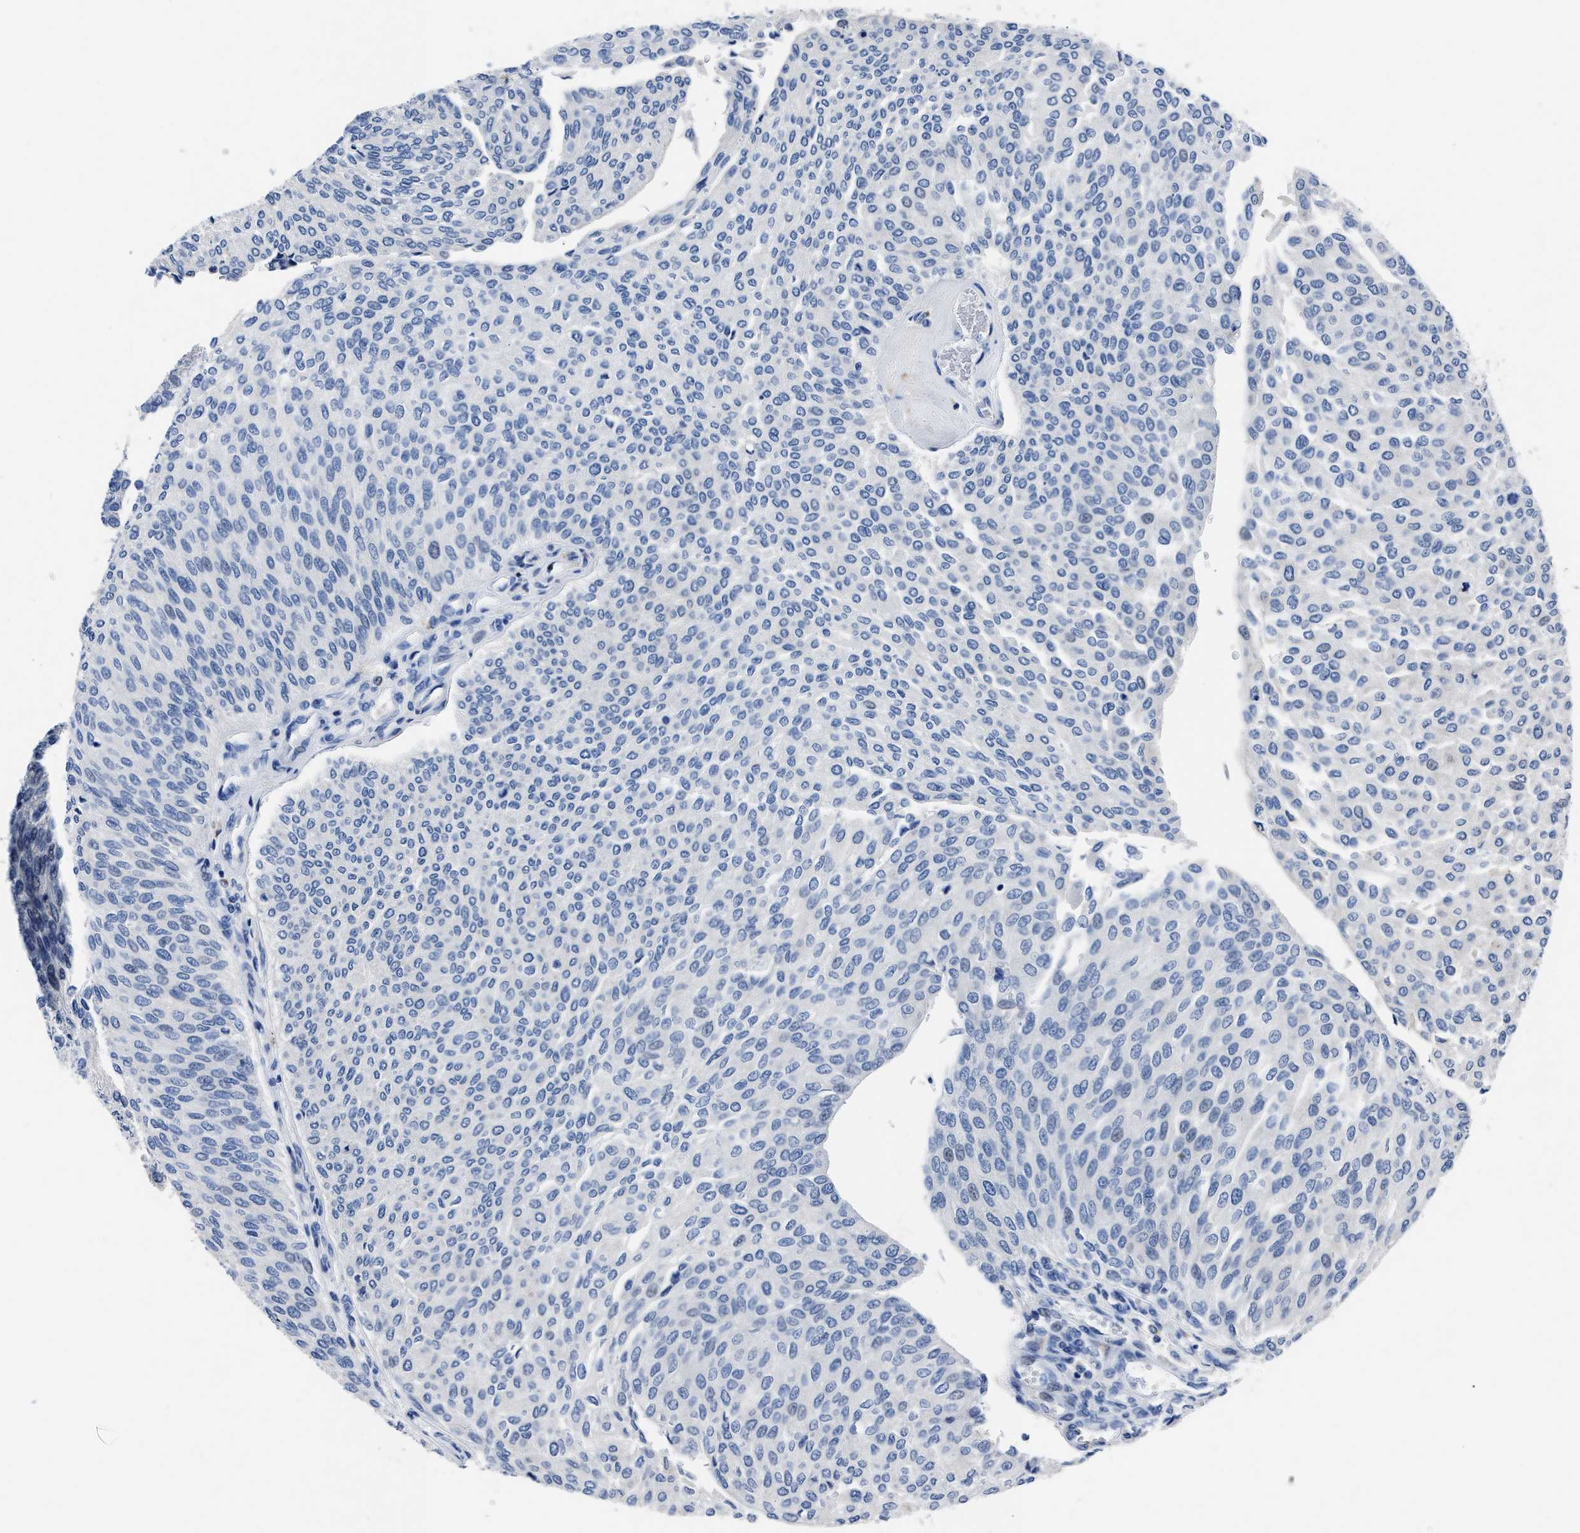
{"staining": {"intensity": "negative", "quantity": "none", "location": "none"}, "tissue": "urothelial cancer", "cell_type": "Tumor cells", "image_type": "cancer", "snomed": [{"axis": "morphology", "description": "Urothelial carcinoma, Low grade"}, {"axis": "topography", "description": "Urinary bladder"}], "caption": "Immunohistochemistry (IHC) micrograph of human urothelial cancer stained for a protein (brown), which reveals no staining in tumor cells.", "gene": "OR10G3", "patient": {"sex": "female", "age": 79}}